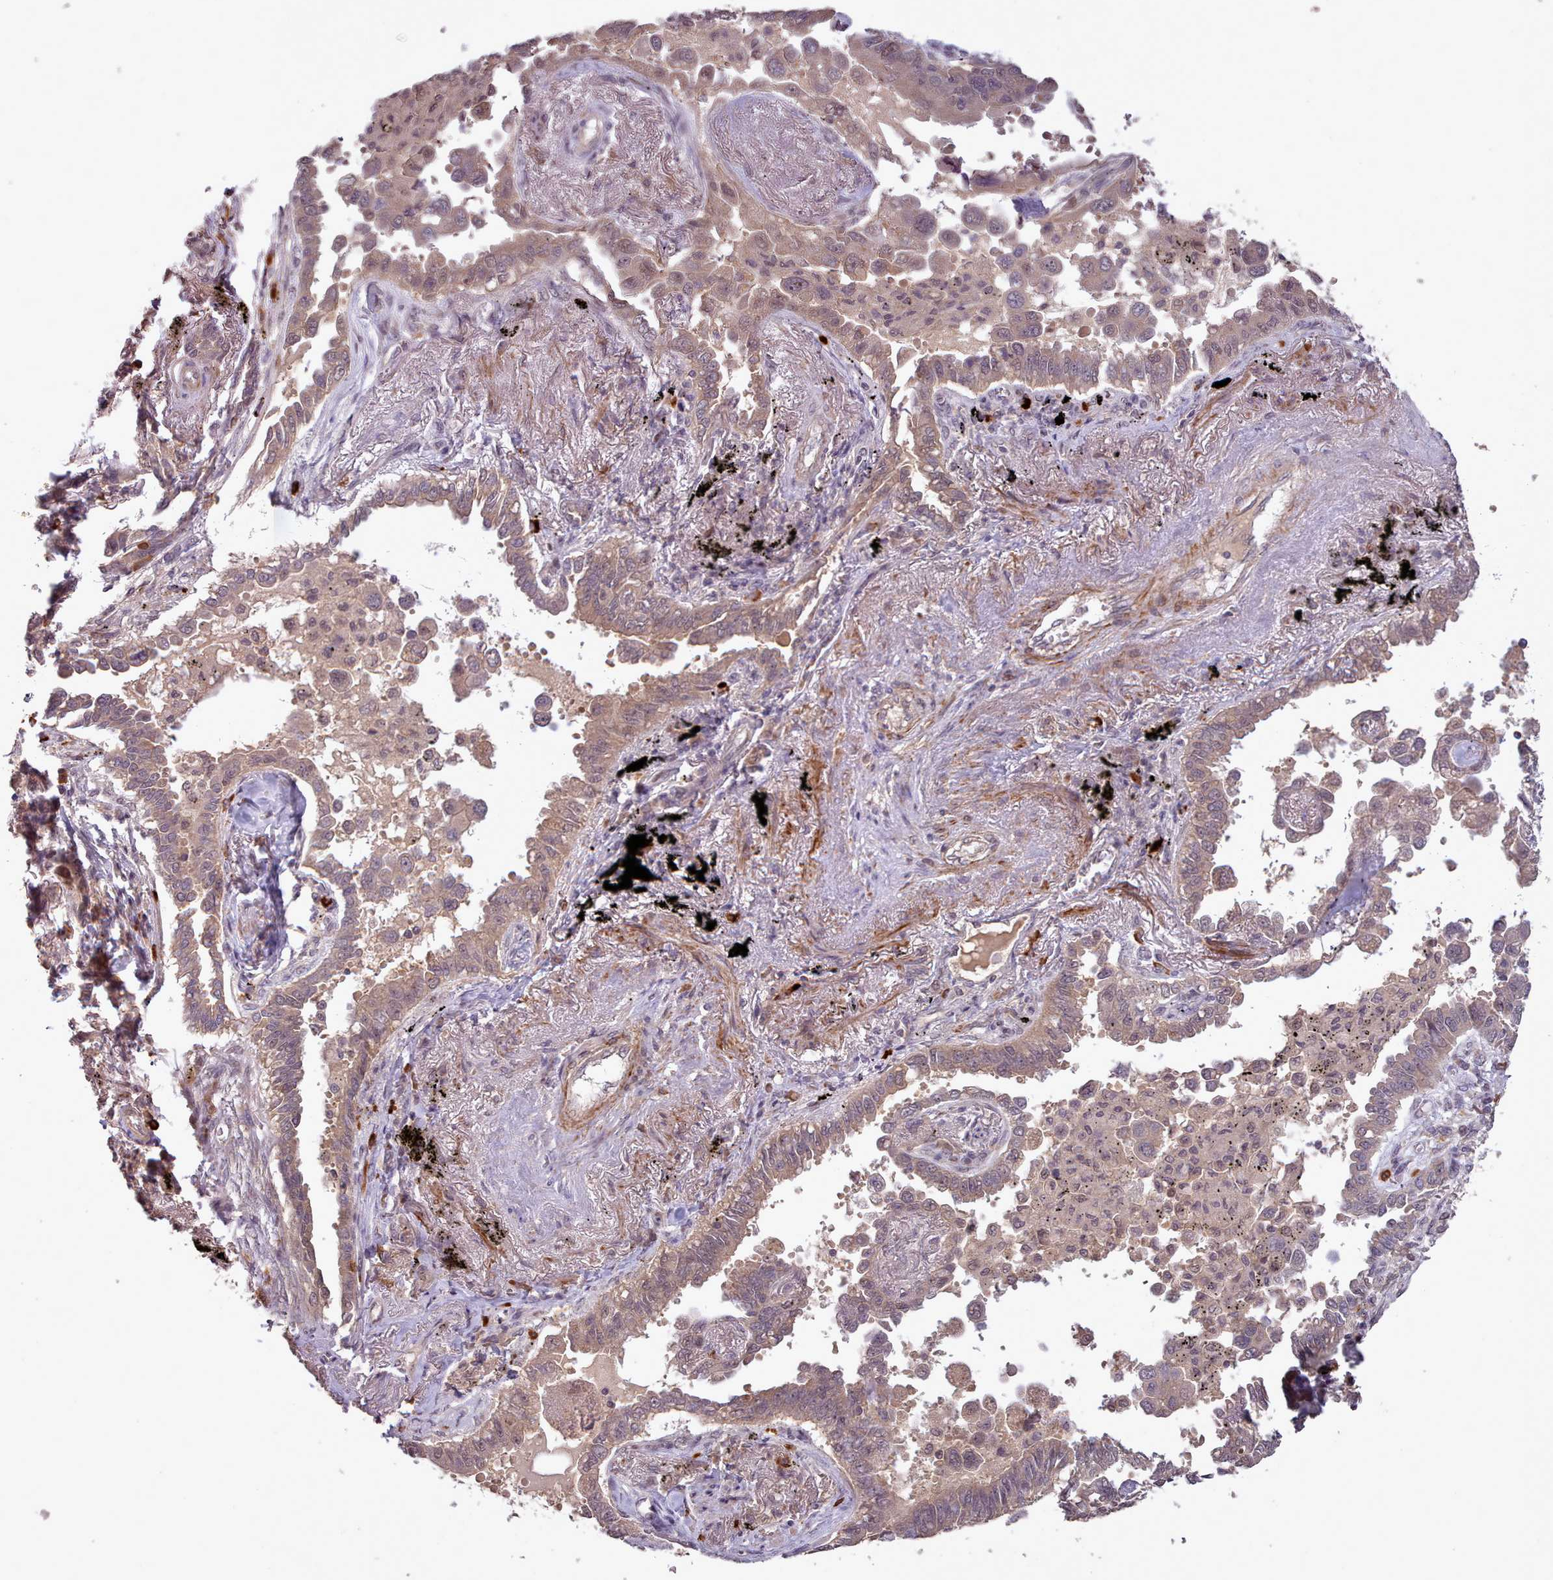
{"staining": {"intensity": "moderate", "quantity": ">75%", "location": "cytoplasmic/membranous,nuclear"}, "tissue": "lung cancer", "cell_type": "Tumor cells", "image_type": "cancer", "snomed": [{"axis": "morphology", "description": "Adenocarcinoma, NOS"}, {"axis": "topography", "description": "Lung"}], "caption": "Adenocarcinoma (lung) was stained to show a protein in brown. There is medium levels of moderate cytoplasmic/membranous and nuclear expression in about >75% of tumor cells.", "gene": "CDC6", "patient": {"sex": "male", "age": 67}}